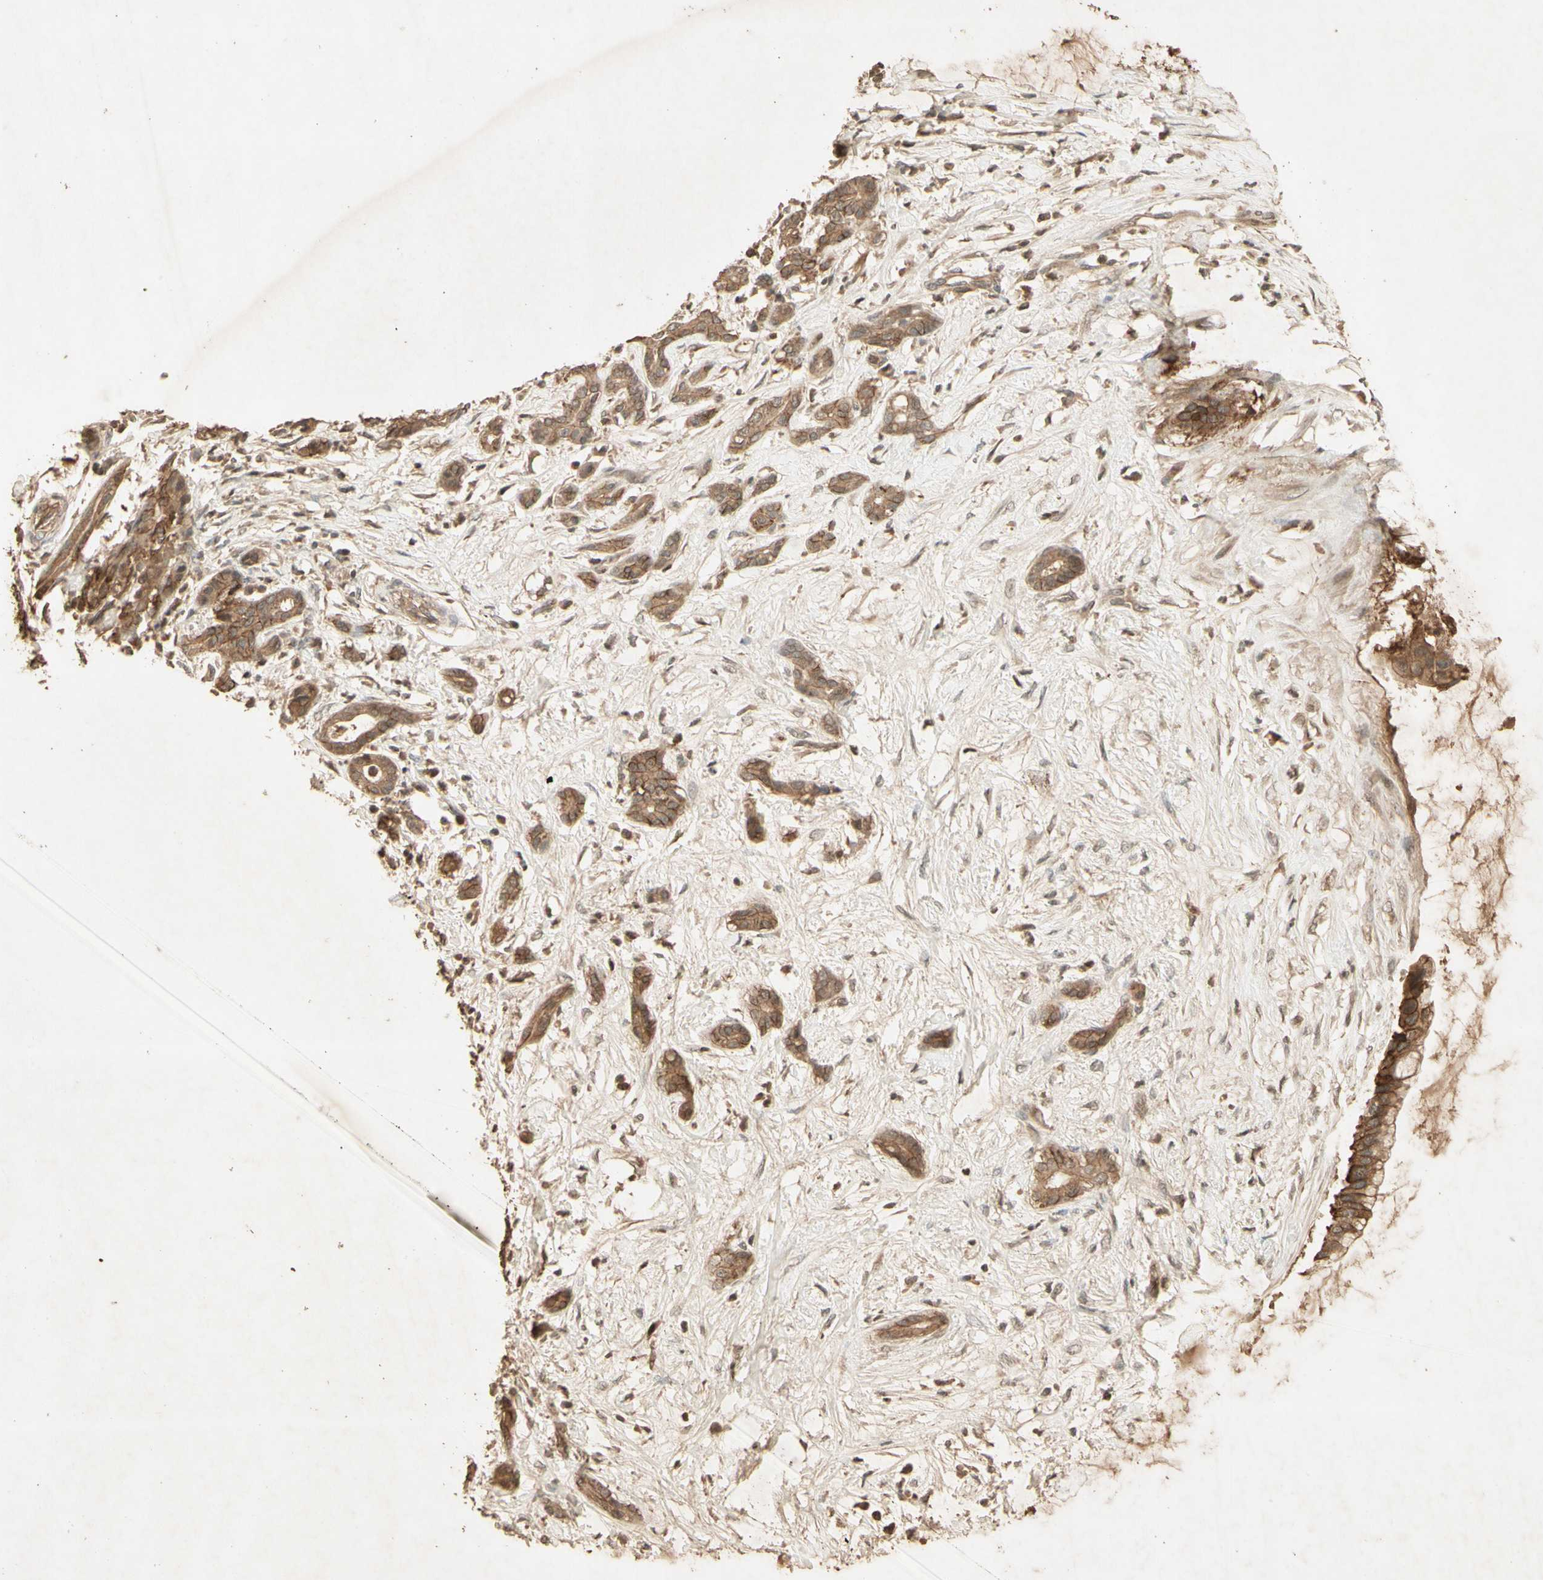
{"staining": {"intensity": "moderate", "quantity": ">75%", "location": "cytoplasmic/membranous"}, "tissue": "pancreatic cancer", "cell_type": "Tumor cells", "image_type": "cancer", "snomed": [{"axis": "morphology", "description": "Adenocarcinoma, NOS"}, {"axis": "topography", "description": "Pancreas"}], "caption": "Human pancreatic cancer (adenocarcinoma) stained with a protein marker shows moderate staining in tumor cells.", "gene": "SMAD9", "patient": {"sex": "male", "age": 41}}